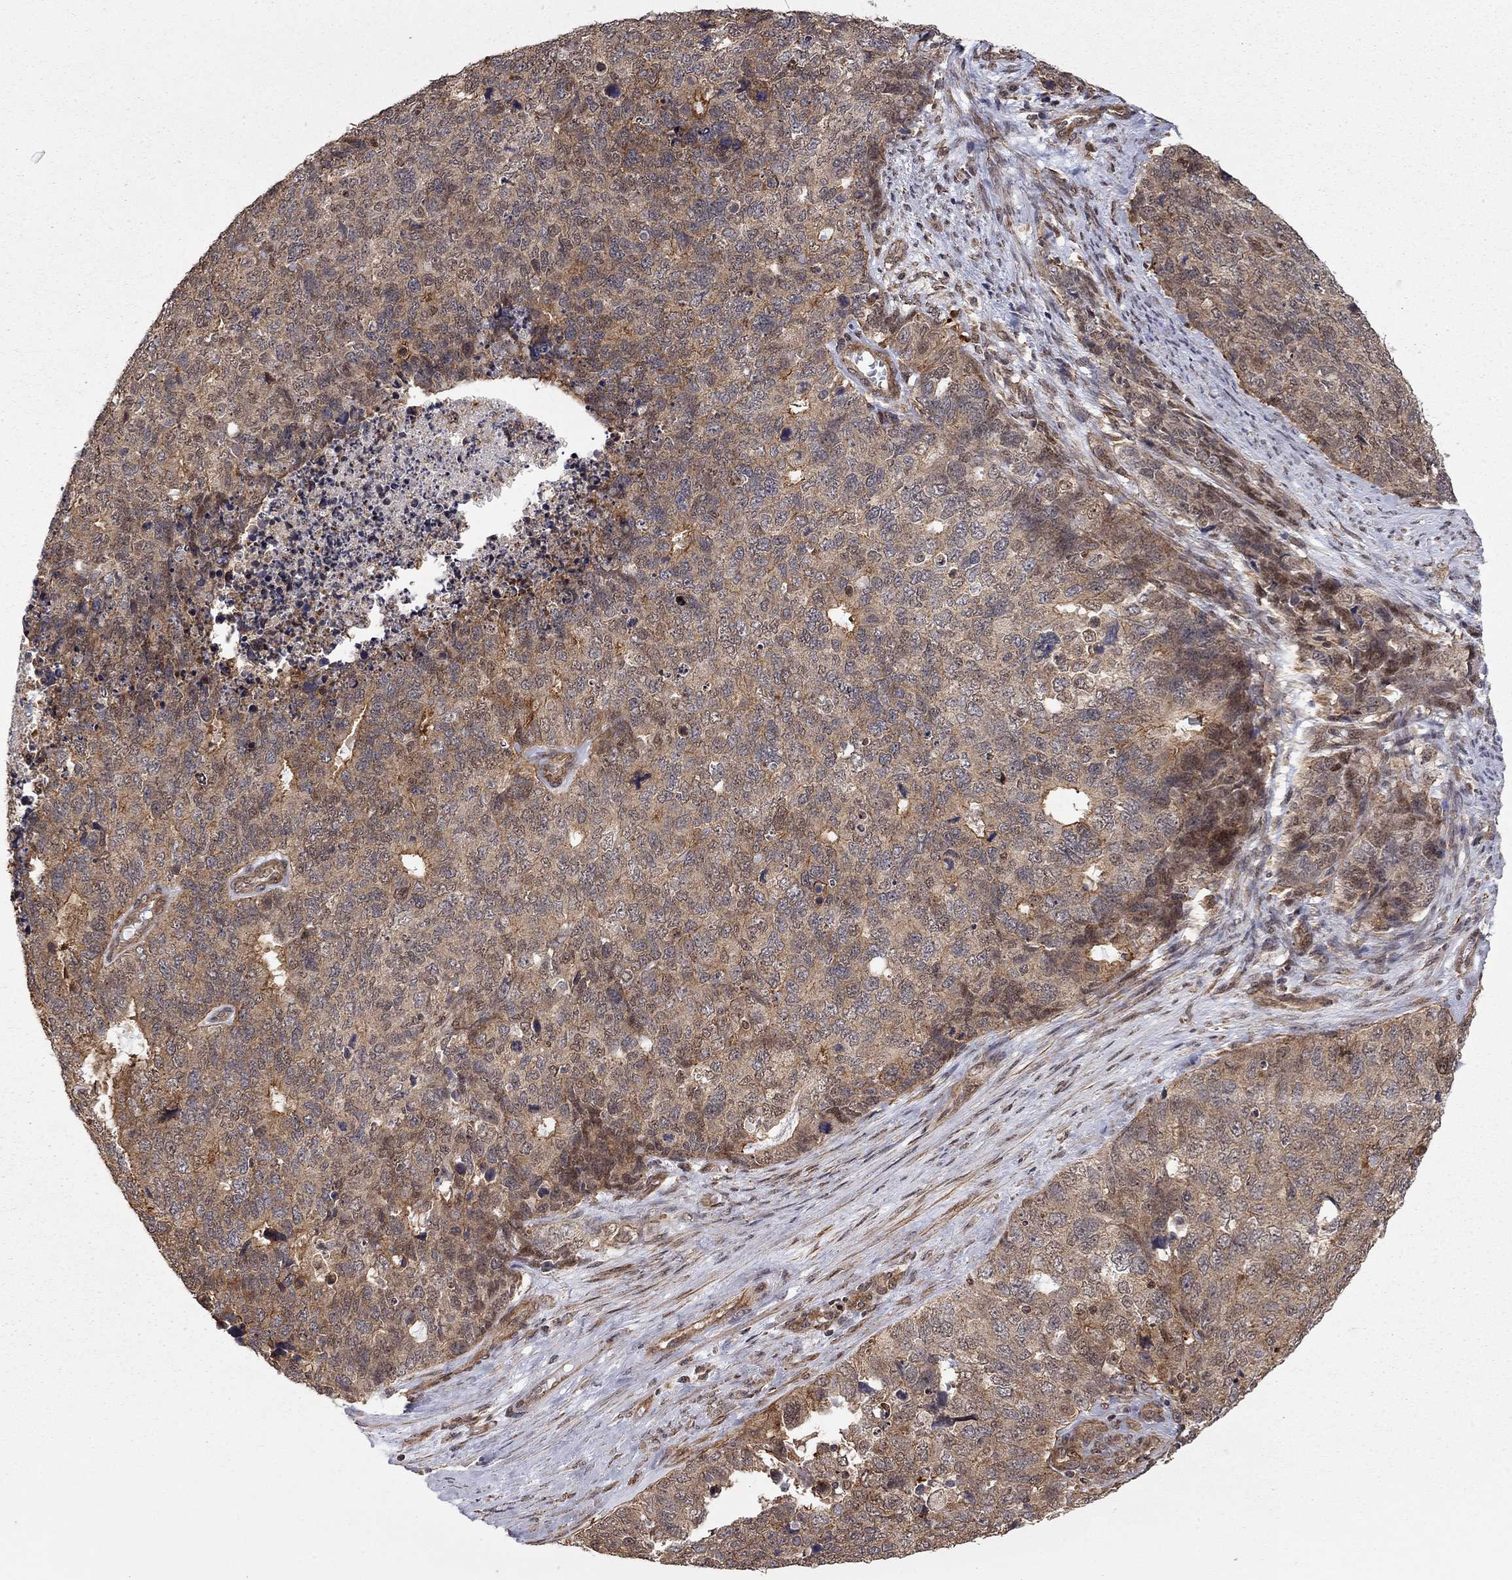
{"staining": {"intensity": "moderate", "quantity": ">75%", "location": "cytoplasmic/membranous"}, "tissue": "cervical cancer", "cell_type": "Tumor cells", "image_type": "cancer", "snomed": [{"axis": "morphology", "description": "Squamous cell carcinoma, NOS"}, {"axis": "topography", "description": "Cervix"}], "caption": "Protein expression analysis of human cervical squamous cell carcinoma reveals moderate cytoplasmic/membranous positivity in approximately >75% of tumor cells.", "gene": "TDP1", "patient": {"sex": "female", "age": 63}}